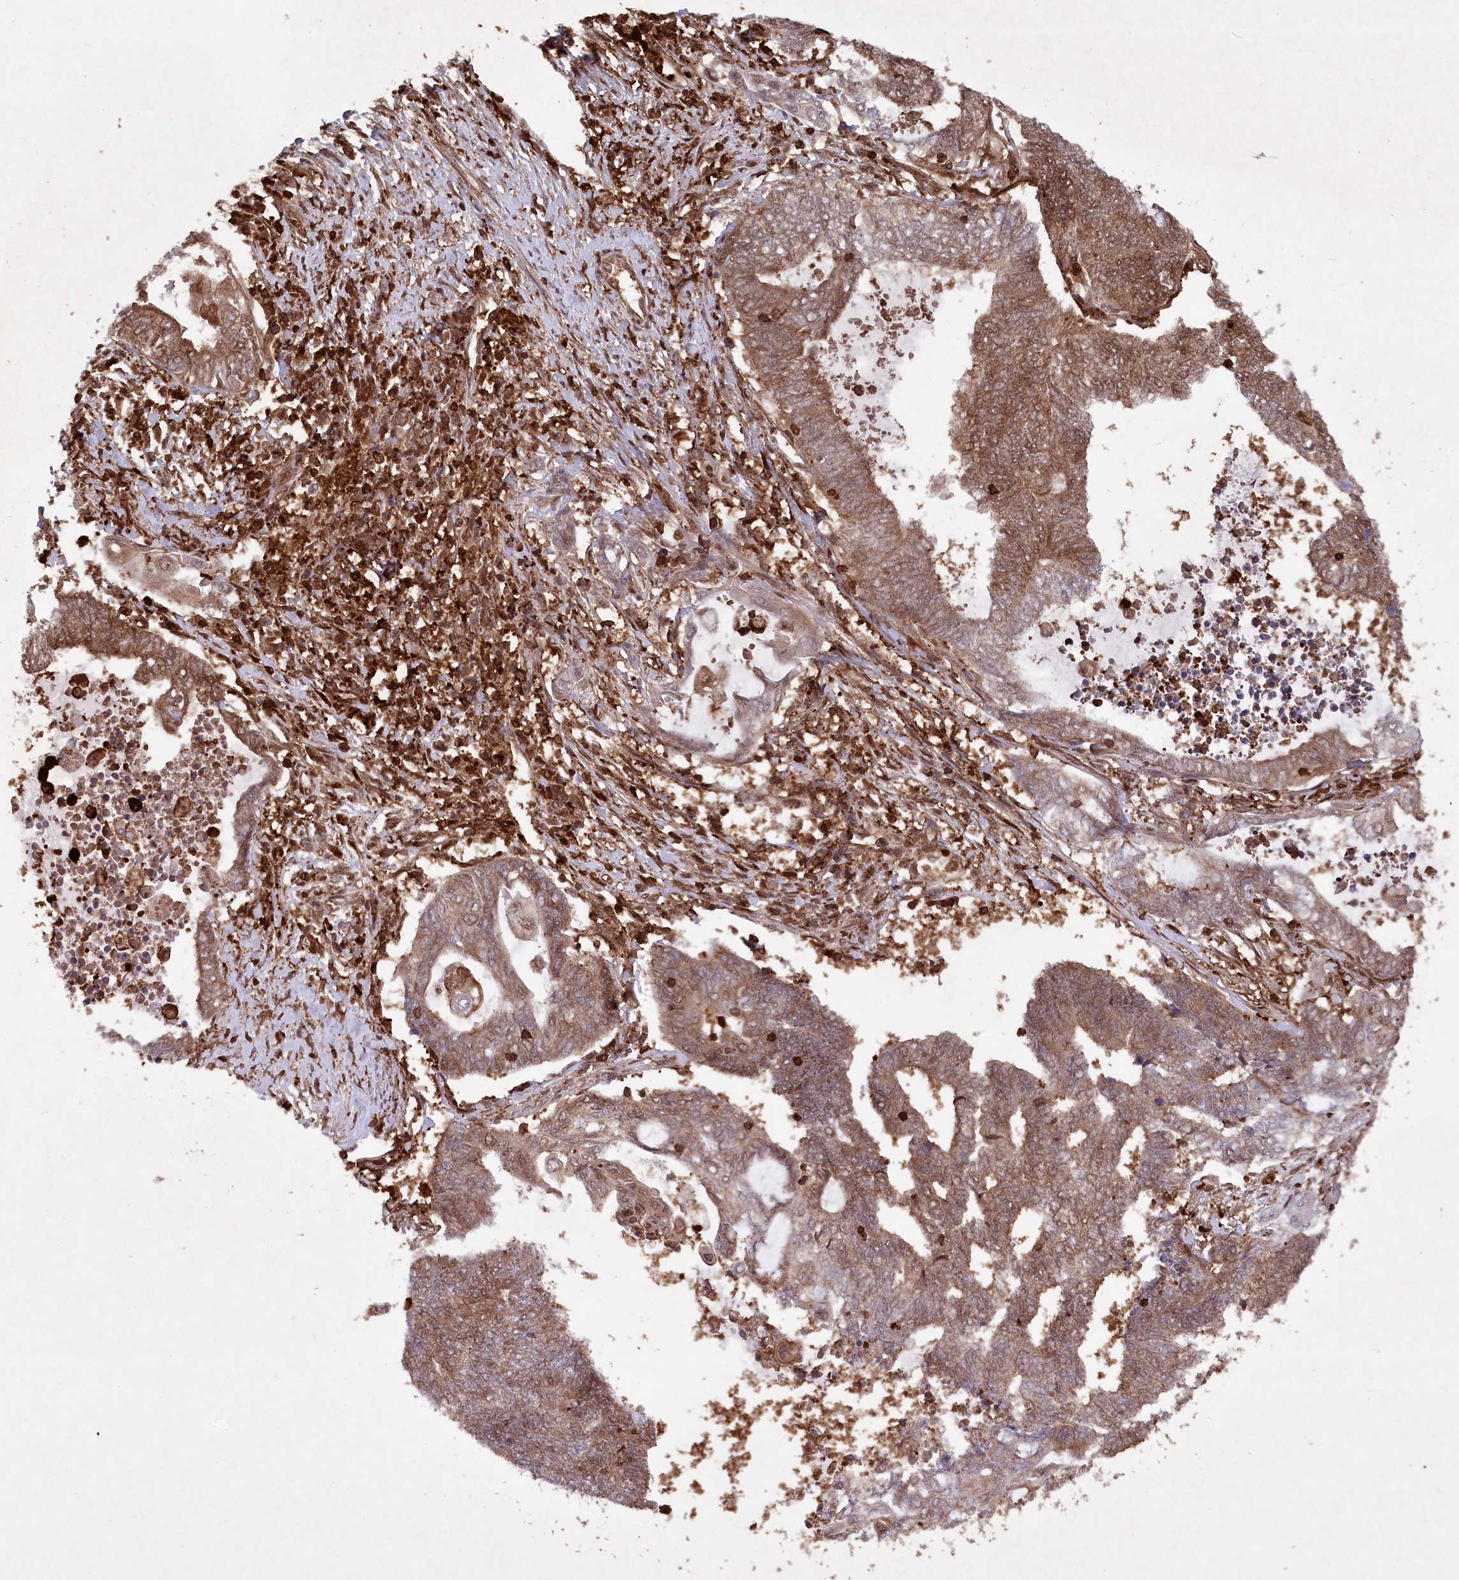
{"staining": {"intensity": "moderate", "quantity": ">75%", "location": "cytoplasmic/membranous,nuclear"}, "tissue": "endometrial cancer", "cell_type": "Tumor cells", "image_type": "cancer", "snomed": [{"axis": "morphology", "description": "Adenocarcinoma, NOS"}, {"axis": "topography", "description": "Uterus"}, {"axis": "topography", "description": "Endometrium"}], "caption": "Immunohistochemical staining of human endometrial cancer (adenocarcinoma) reveals moderate cytoplasmic/membranous and nuclear protein staining in approximately >75% of tumor cells.", "gene": "LSG1", "patient": {"sex": "female", "age": 70}}